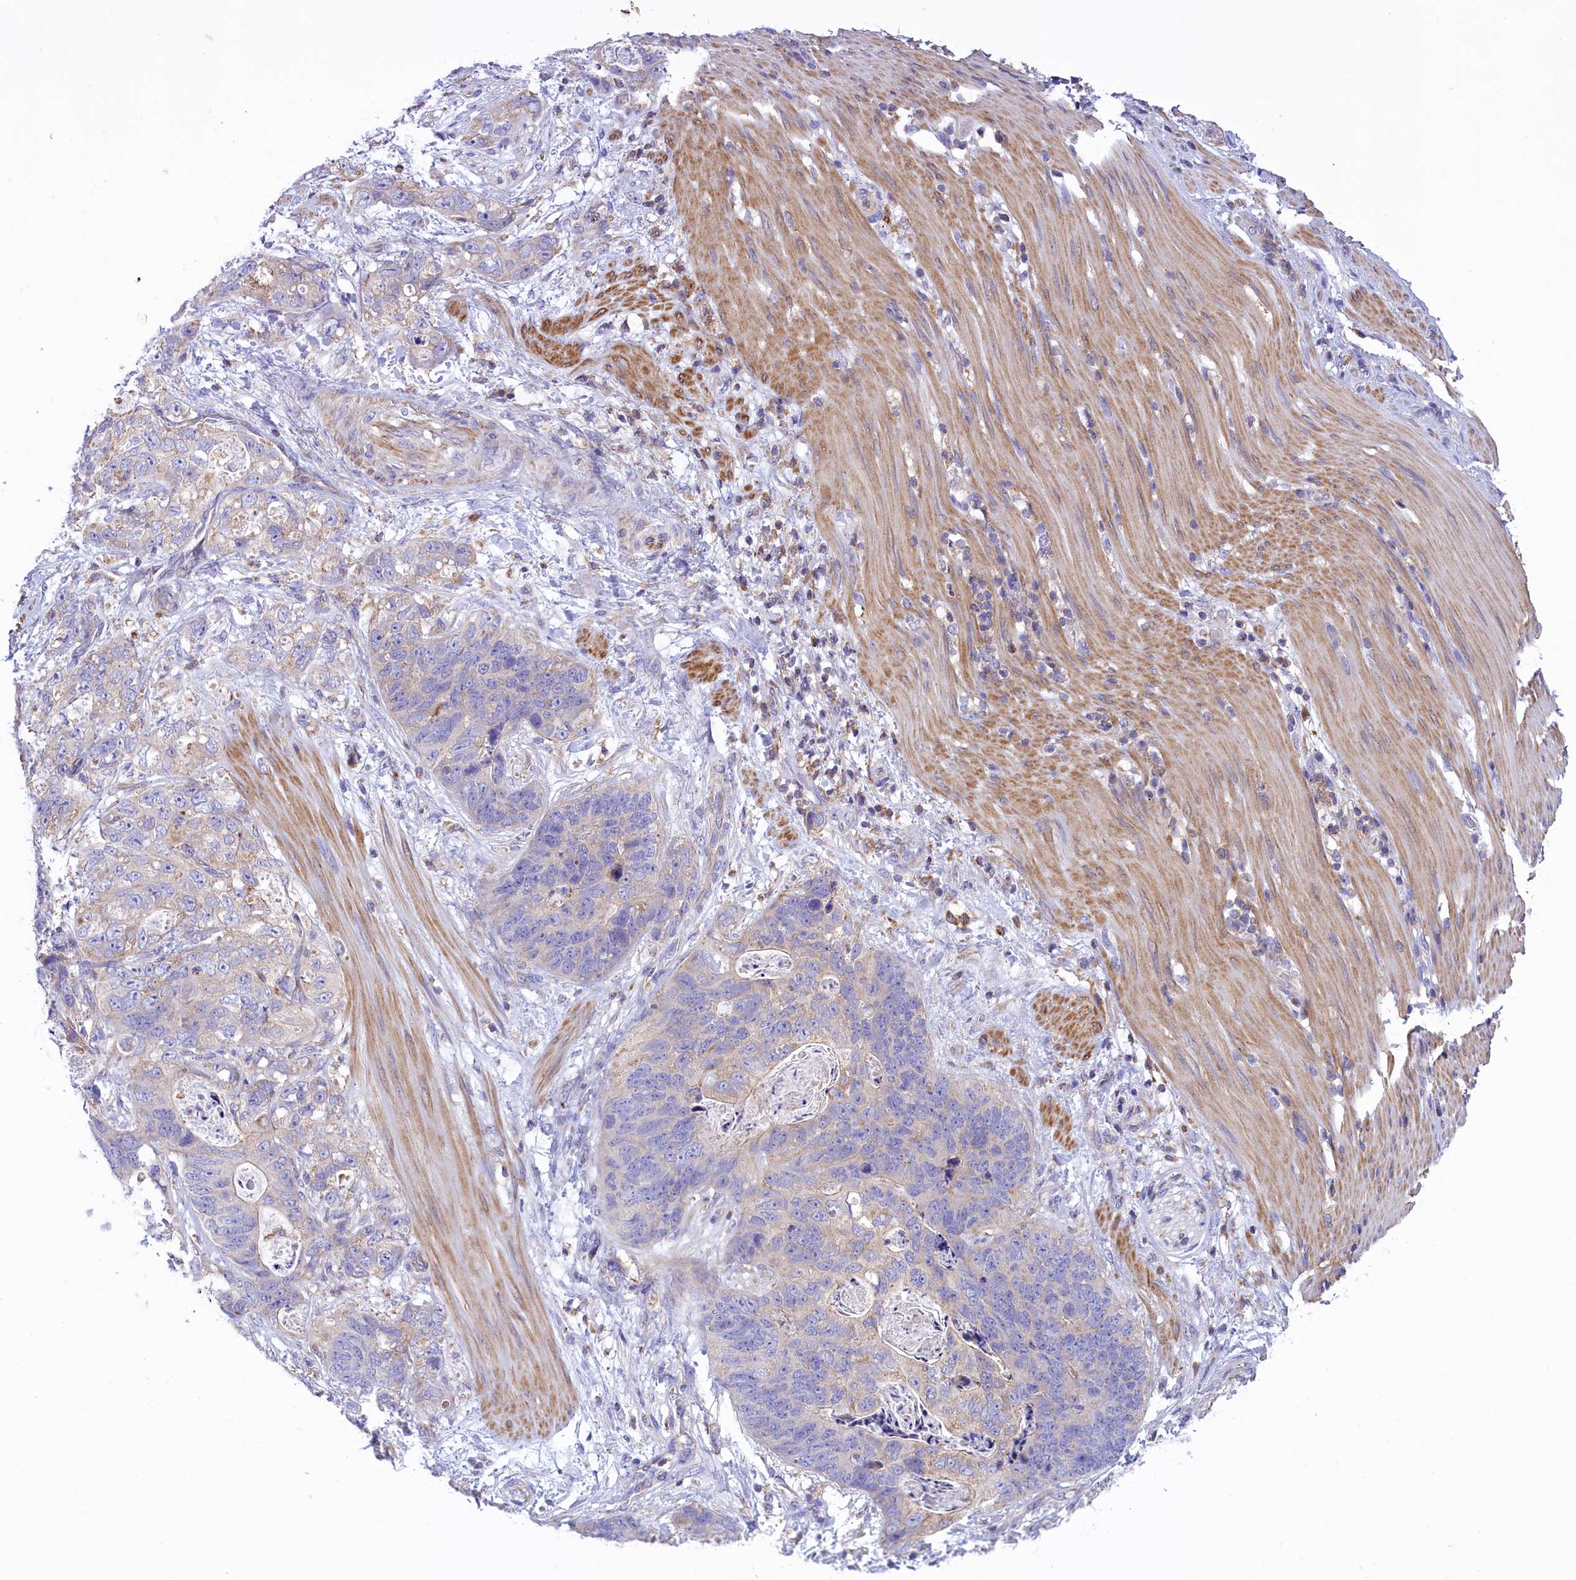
{"staining": {"intensity": "moderate", "quantity": "<25%", "location": "cytoplasmic/membranous"}, "tissue": "stomach cancer", "cell_type": "Tumor cells", "image_type": "cancer", "snomed": [{"axis": "morphology", "description": "Normal tissue, NOS"}, {"axis": "morphology", "description": "Adenocarcinoma, NOS"}, {"axis": "topography", "description": "Stomach"}], "caption": "A high-resolution micrograph shows immunohistochemistry (IHC) staining of stomach adenocarcinoma, which exhibits moderate cytoplasmic/membranous positivity in approximately <25% of tumor cells.", "gene": "CORO7-PAM16", "patient": {"sex": "female", "age": 89}}